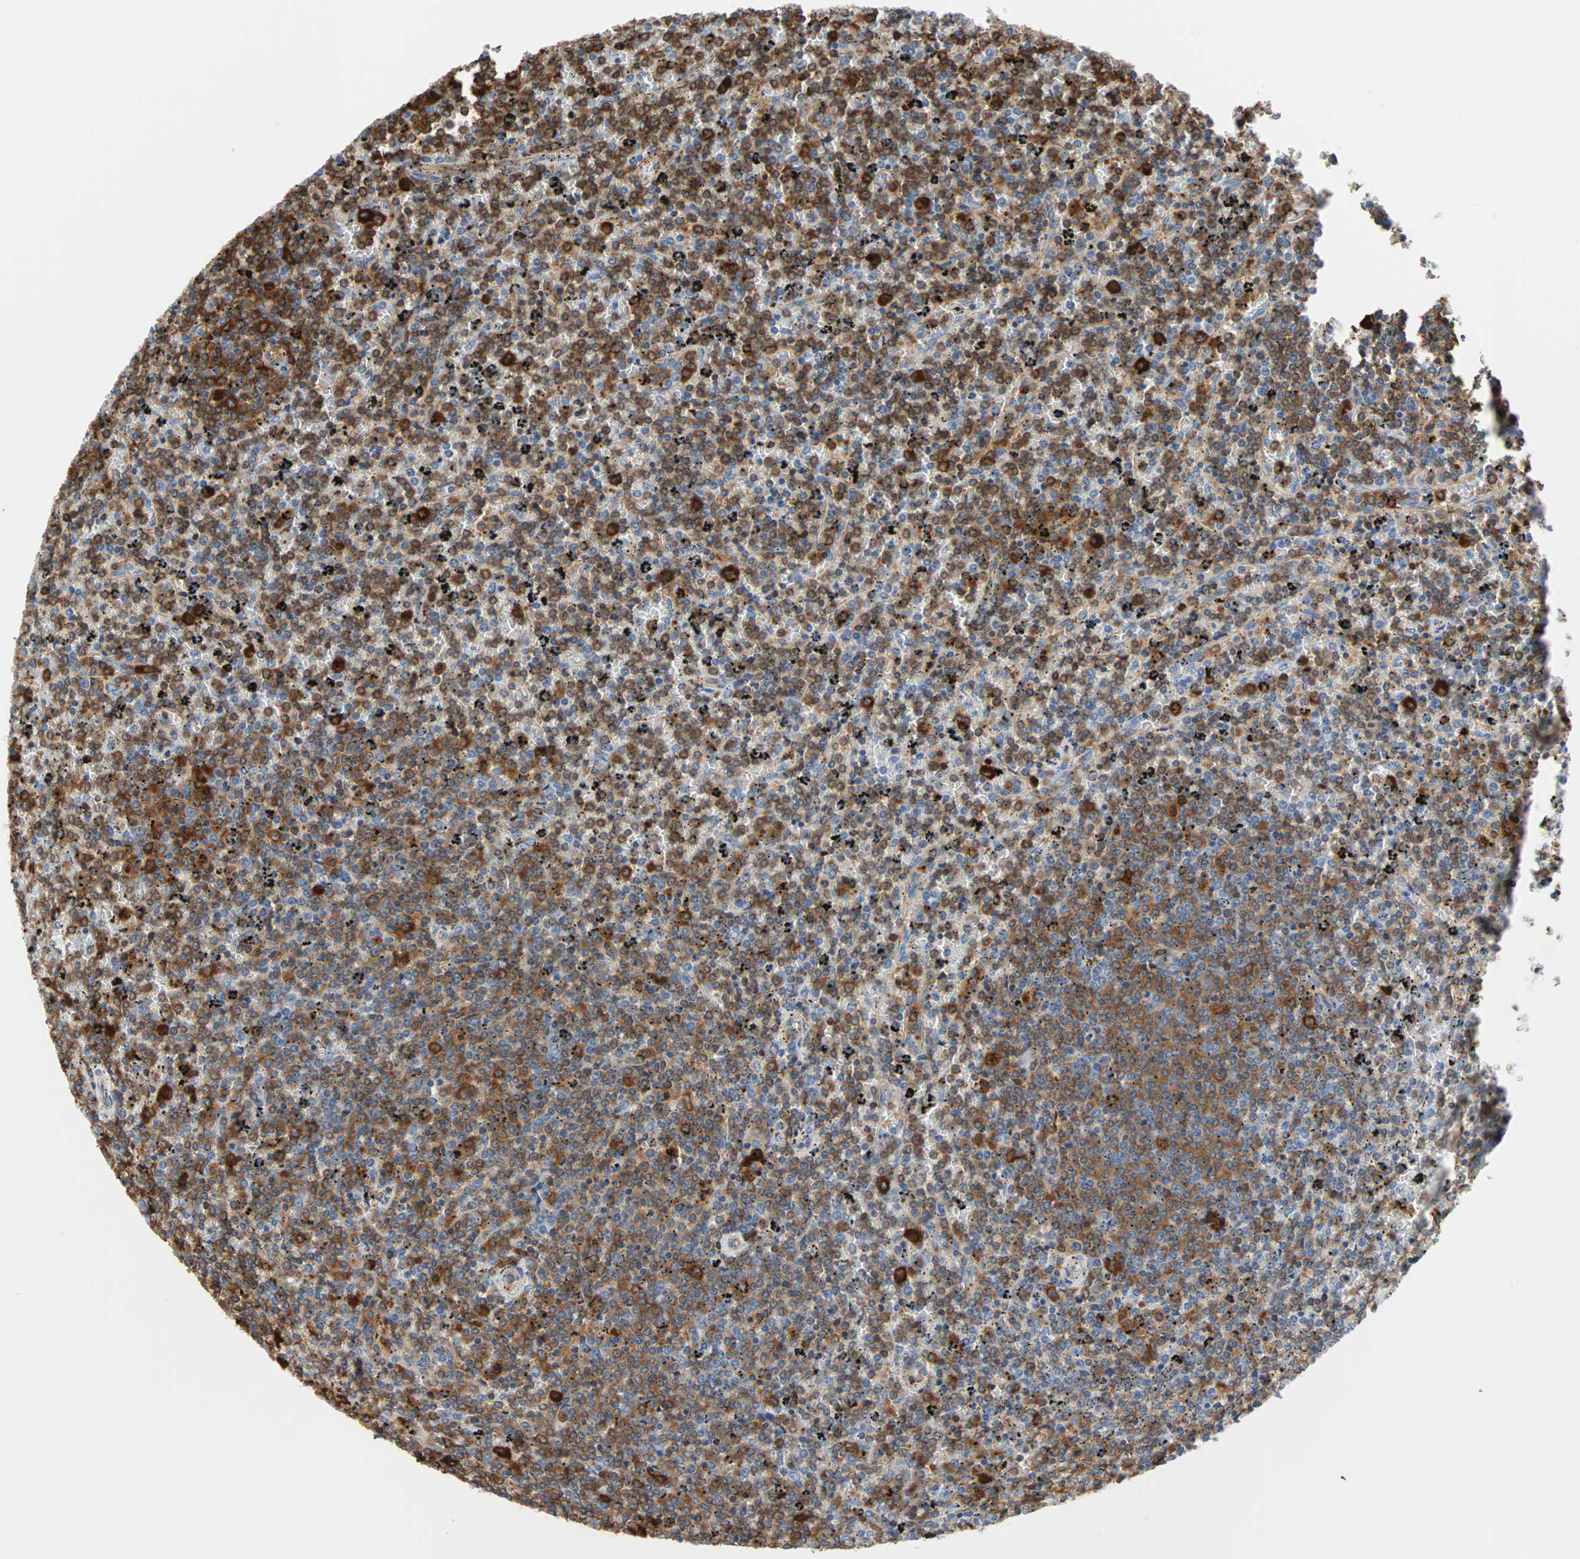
{"staining": {"intensity": "strong", "quantity": "25%-75%", "location": "cytoplasmic/membranous"}, "tissue": "lymphoma", "cell_type": "Tumor cells", "image_type": "cancer", "snomed": [{"axis": "morphology", "description": "Malignant lymphoma, non-Hodgkin's type, Low grade"}, {"axis": "topography", "description": "Spleen"}], "caption": "Protein expression analysis of lymphoma displays strong cytoplasmic/membranous expression in about 25%-75% of tumor cells.", "gene": "EEF2", "patient": {"sex": "female", "age": 77}}